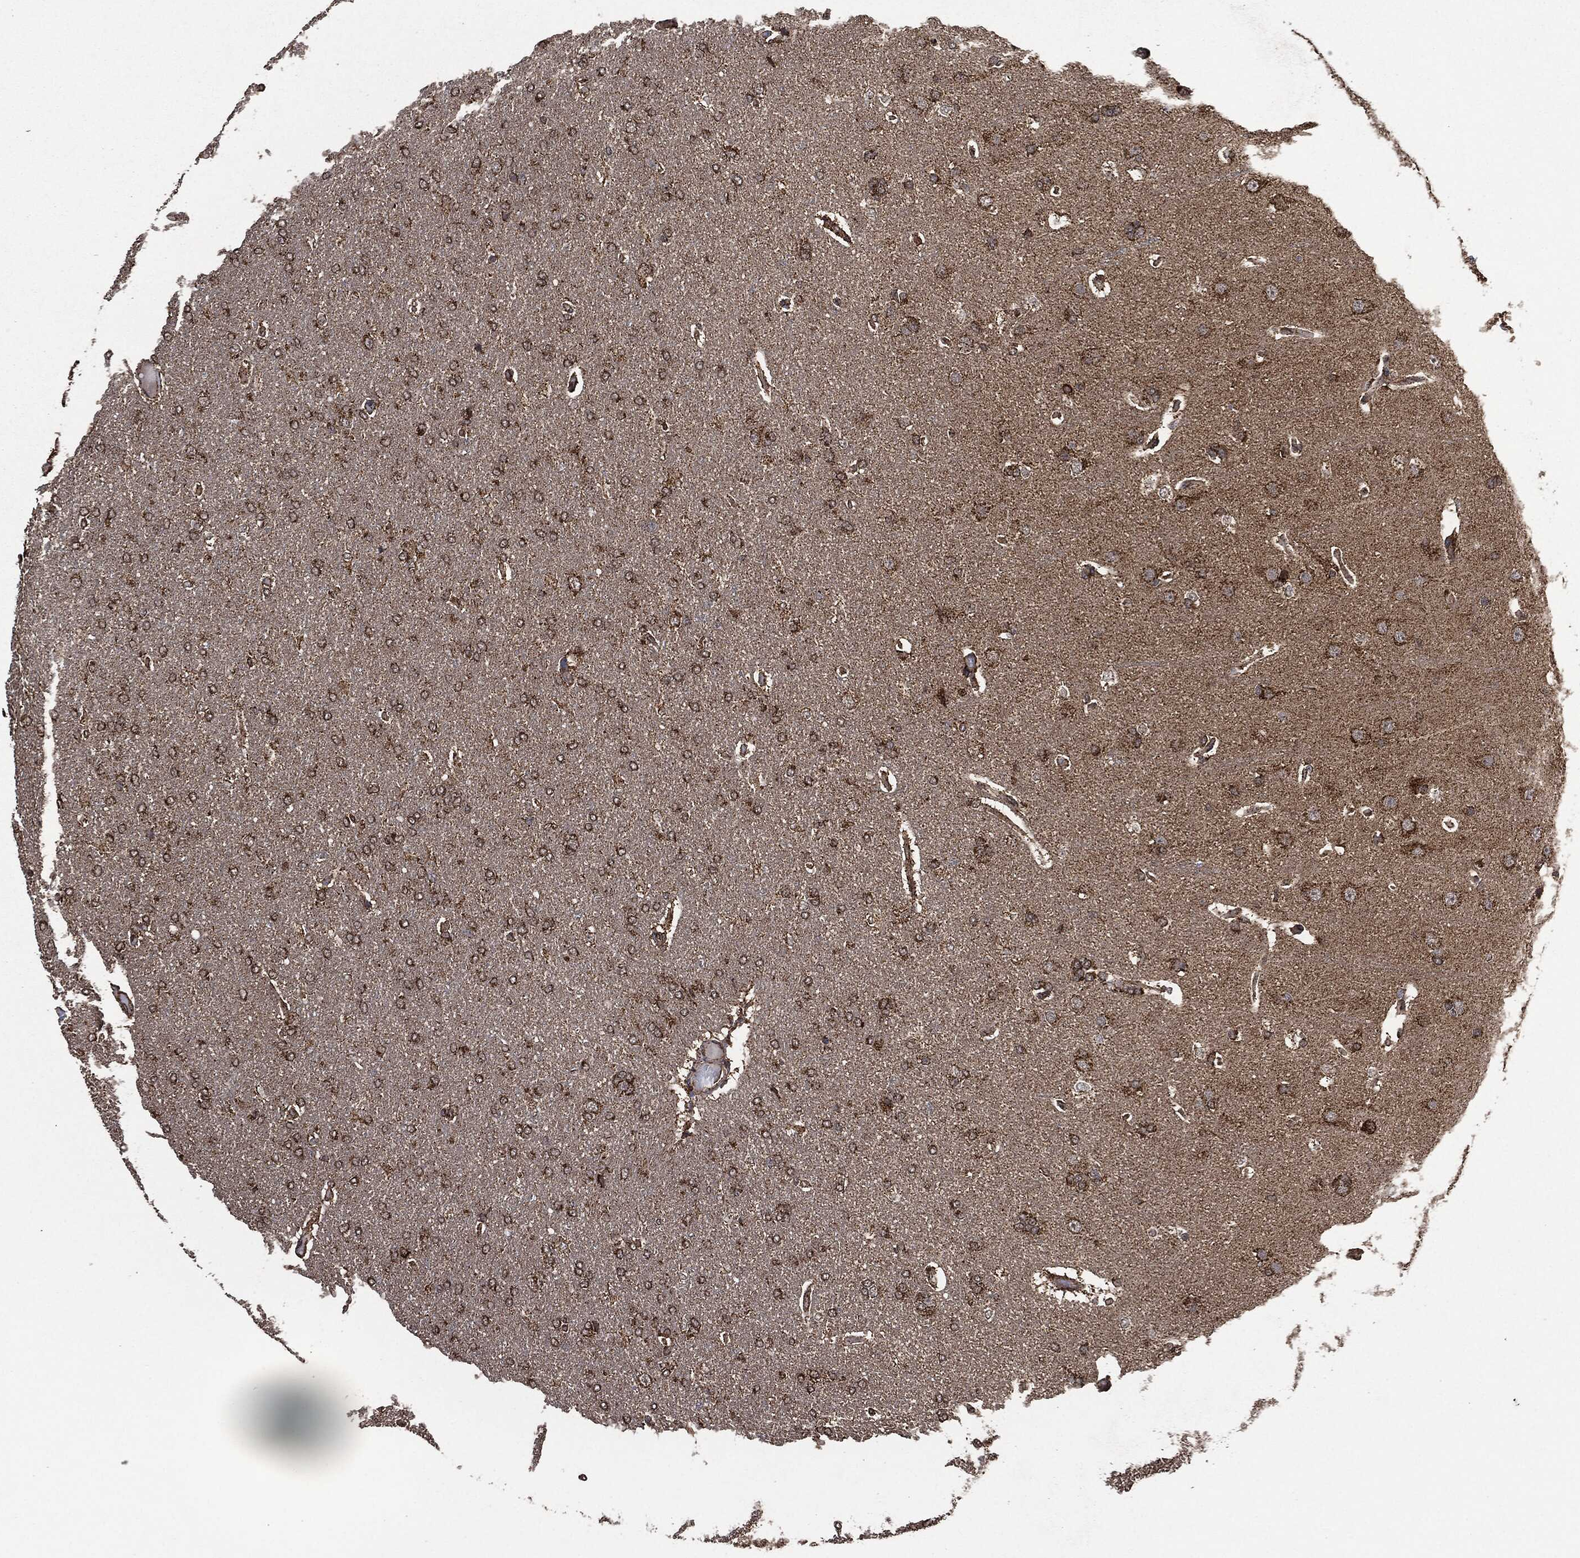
{"staining": {"intensity": "strong", "quantity": ">75%", "location": "cytoplasmic/membranous"}, "tissue": "glioma", "cell_type": "Tumor cells", "image_type": "cancer", "snomed": [{"axis": "morphology", "description": "Glioma, malignant, Low grade"}, {"axis": "topography", "description": "Brain"}], "caption": "An immunohistochemistry image of tumor tissue is shown. Protein staining in brown shows strong cytoplasmic/membranous positivity in glioma within tumor cells.", "gene": "LIG3", "patient": {"sex": "male", "age": 41}}